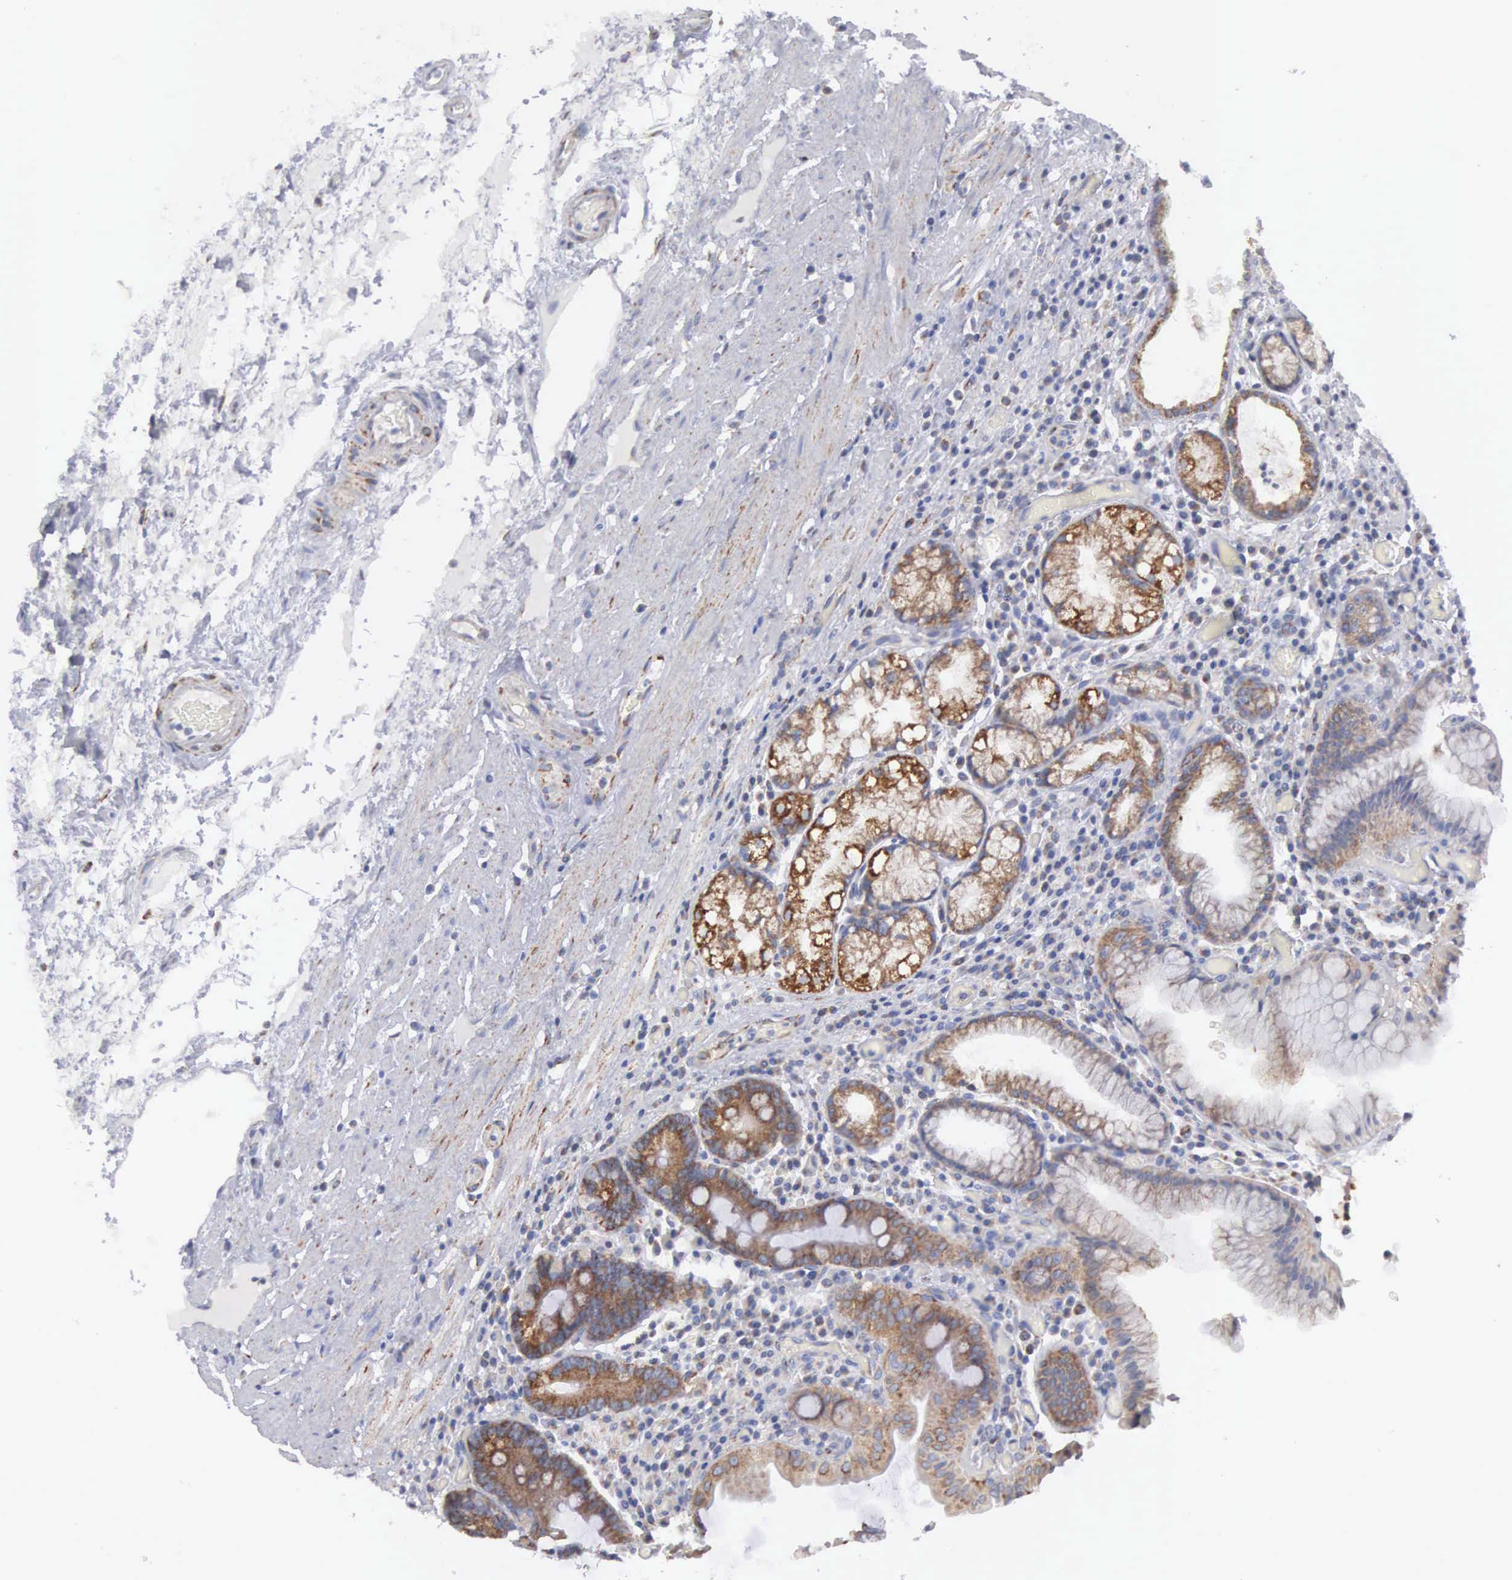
{"staining": {"intensity": "moderate", "quantity": "25%-75%", "location": "cytoplasmic/membranous"}, "tissue": "stomach", "cell_type": "Glandular cells", "image_type": "normal", "snomed": [{"axis": "morphology", "description": "Normal tissue, NOS"}, {"axis": "topography", "description": "Stomach, lower"}, {"axis": "topography", "description": "Duodenum"}], "caption": "Immunohistochemical staining of benign stomach demonstrates medium levels of moderate cytoplasmic/membranous positivity in approximately 25%-75% of glandular cells. Immunohistochemistry stains the protein in brown and the nuclei are stained blue.", "gene": "APOOL", "patient": {"sex": "male", "age": 84}}